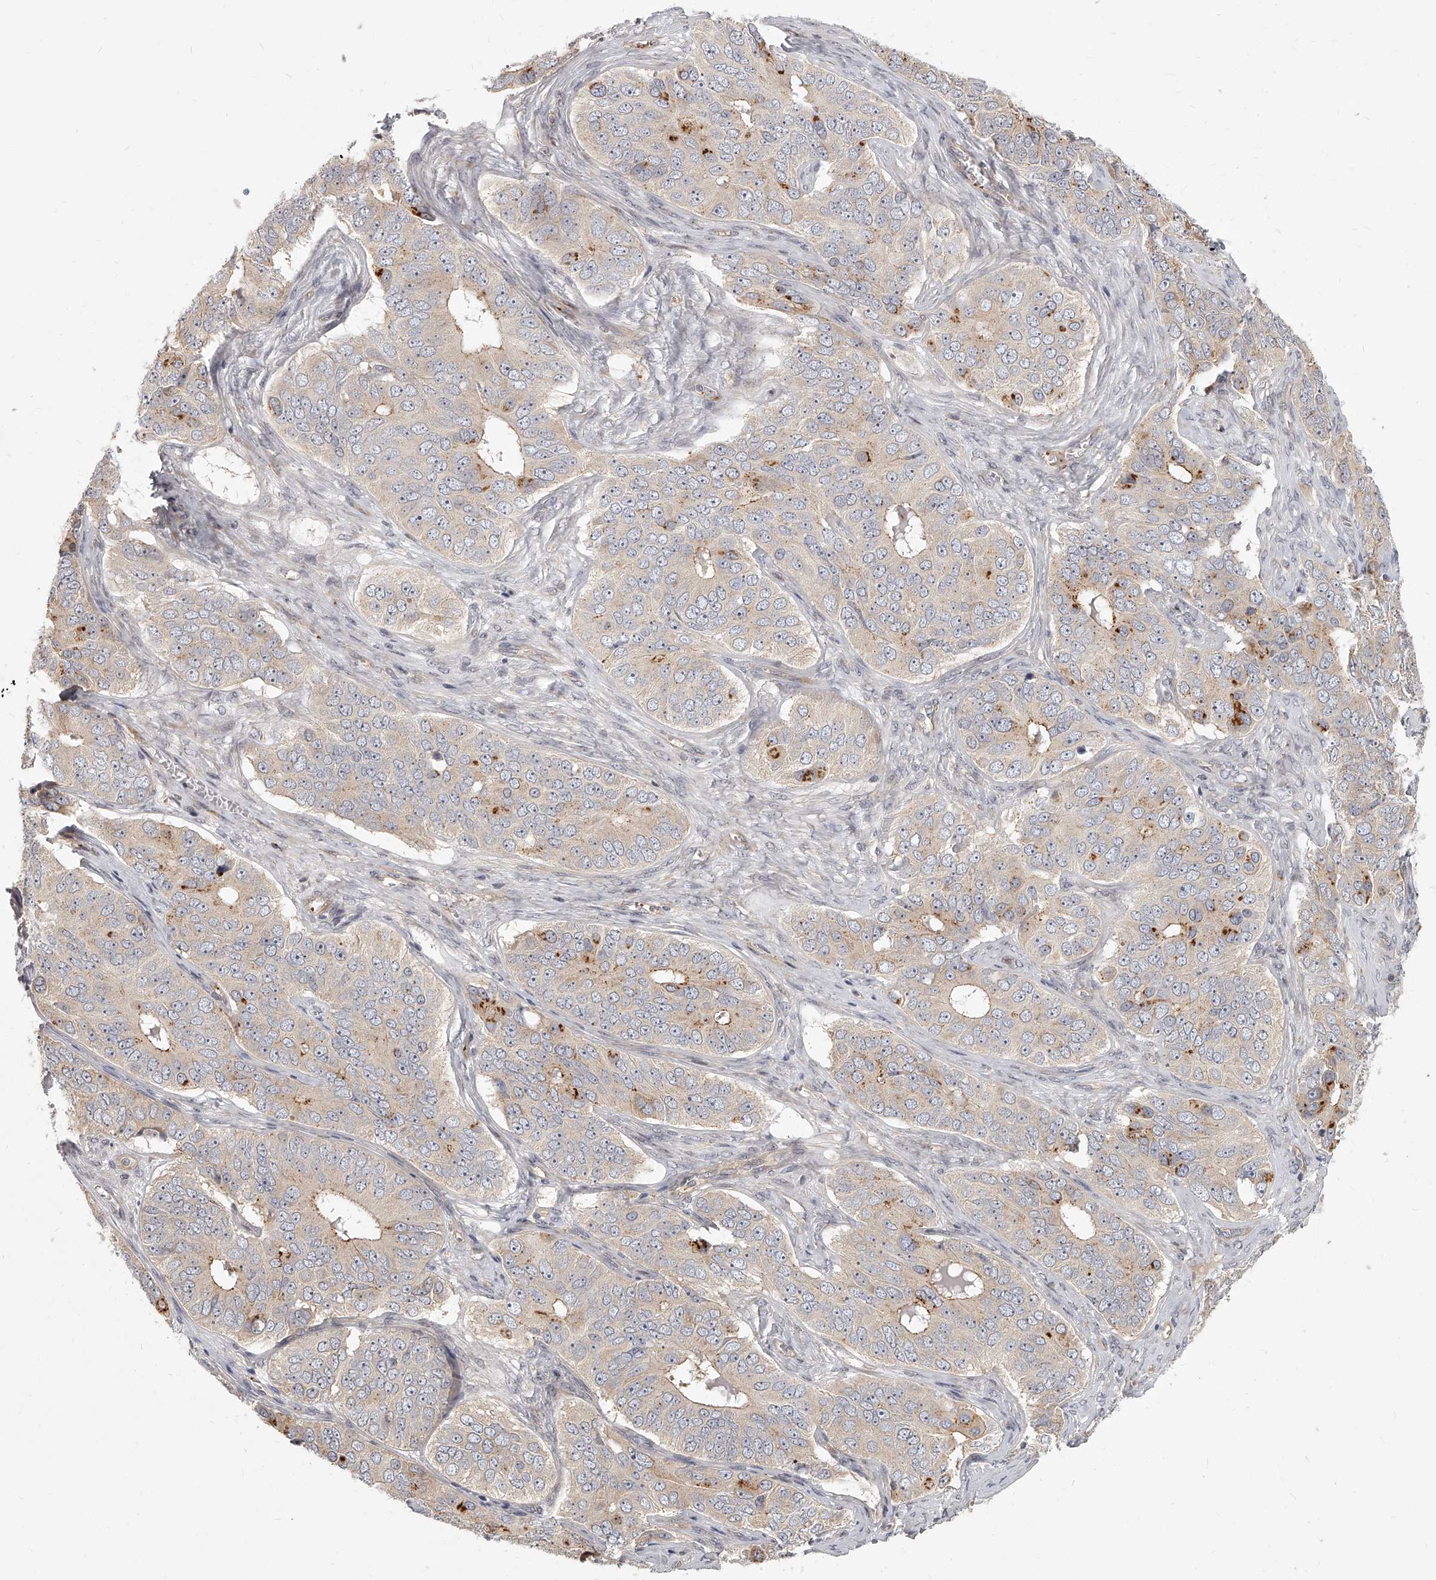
{"staining": {"intensity": "moderate", "quantity": "<25%", "location": "cytoplasmic/membranous"}, "tissue": "ovarian cancer", "cell_type": "Tumor cells", "image_type": "cancer", "snomed": [{"axis": "morphology", "description": "Carcinoma, endometroid"}, {"axis": "topography", "description": "Ovary"}], "caption": "Immunohistochemistry micrograph of human ovarian endometroid carcinoma stained for a protein (brown), which reveals low levels of moderate cytoplasmic/membranous positivity in about <25% of tumor cells.", "gene": "SLC37A1", "patient": {"sex": "female", "age": 51}}